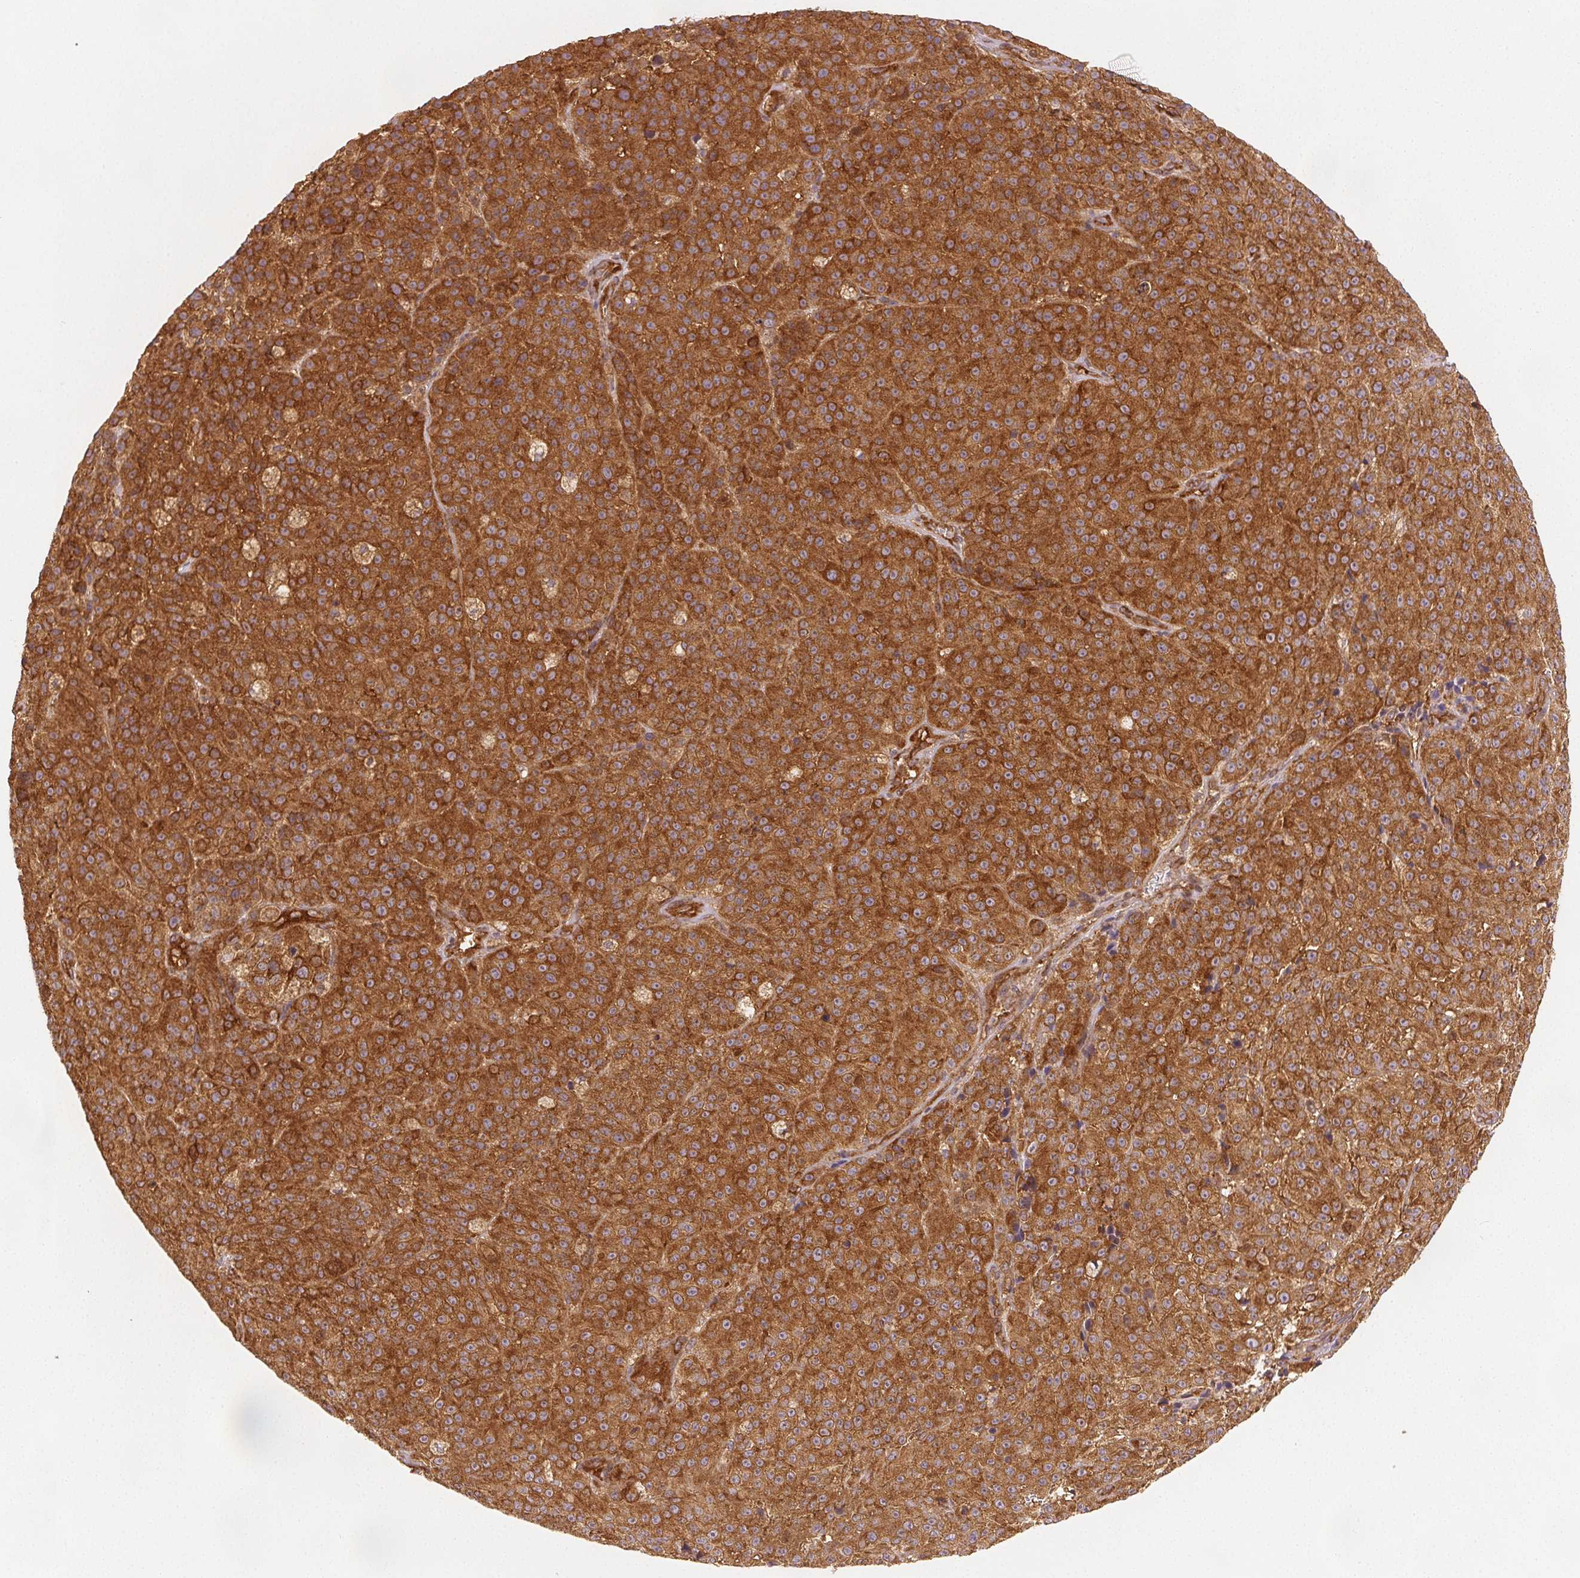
{"staining": {"intensity": "strong", "quantity": ">75%", "location": "cytoplasmic/membranous"}, "tissue": "melanoma", "cell_type": "Tumor cells", "image_type": "cancer", "snomed": [{"axis": "morphology", "description": "Malignant melanoma, NOS"}, {"axis": "topography", "description": "Skin"}], "caption": "Protein analysis of melanoma tissue displays strong cytoplasmic/membranous positivity in about >75% of tumor cells. Ihc stains the protein in brown and the nuclei are stained blue.", "gene": "DIAPH2", "patient": {"sex": "female", "age": 58}}